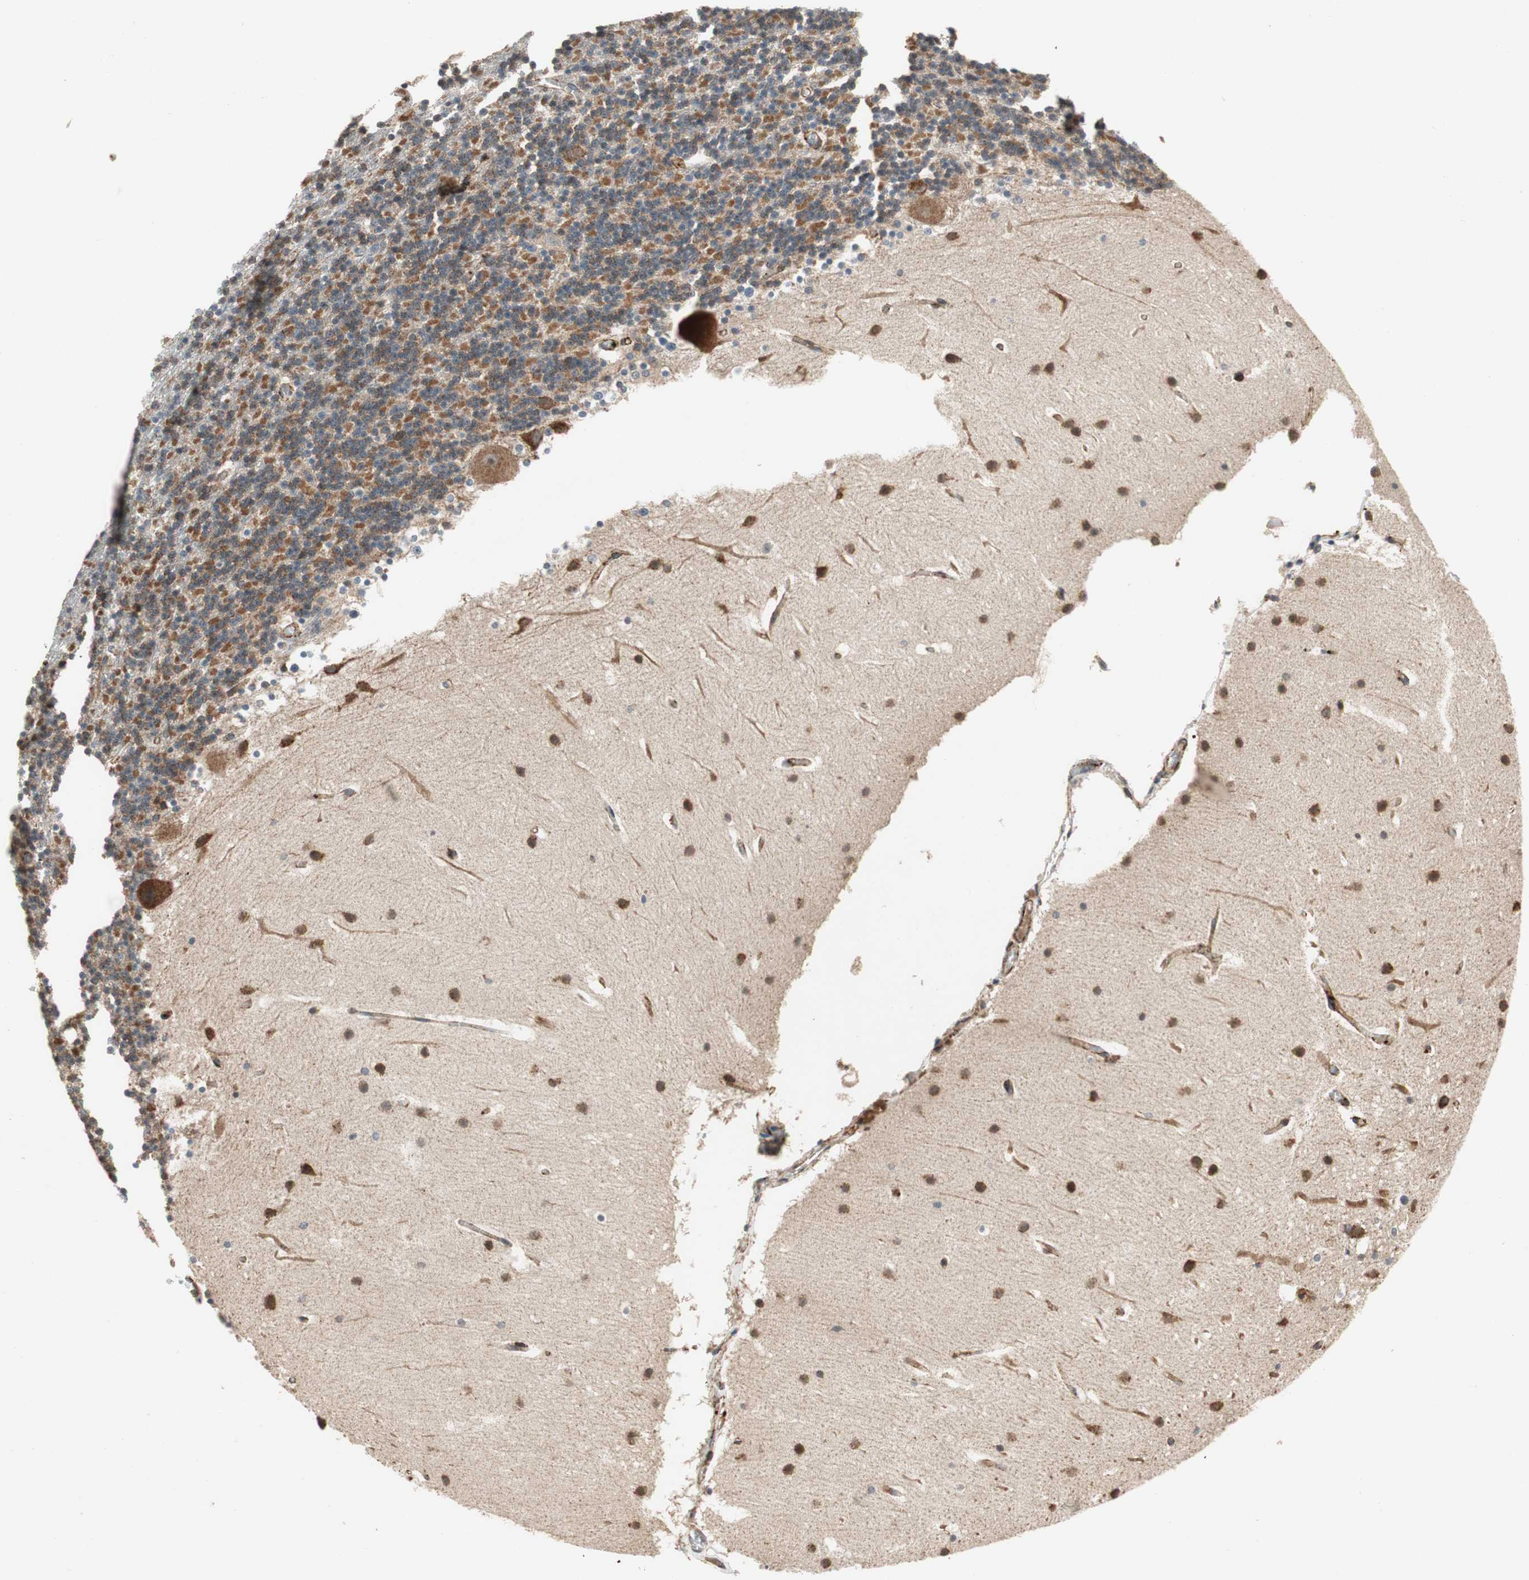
{"staining": {"intensity": "moderate", "quantity": "25%-75%", "location": "cytoplasmic/membranous"}, "tissue": "cerebellum", "cell_type": "Cells in granular layer", "image_type": "normal", "snomed": [{"axis": "morphology", "description": "Normal tissue, NOS"}, {"axis": "topography", "description": "Cerebellum"}], "caption": "IHC micrograph of benign cerebellum stained for a protein (brown), which demonstrates medium levels of moderate cytoplasmic/membranous positivity in about 25%-75% of cells in granular layer.", "gene": "AKAP1", "patient": {"sex": "male", "age": 45}}